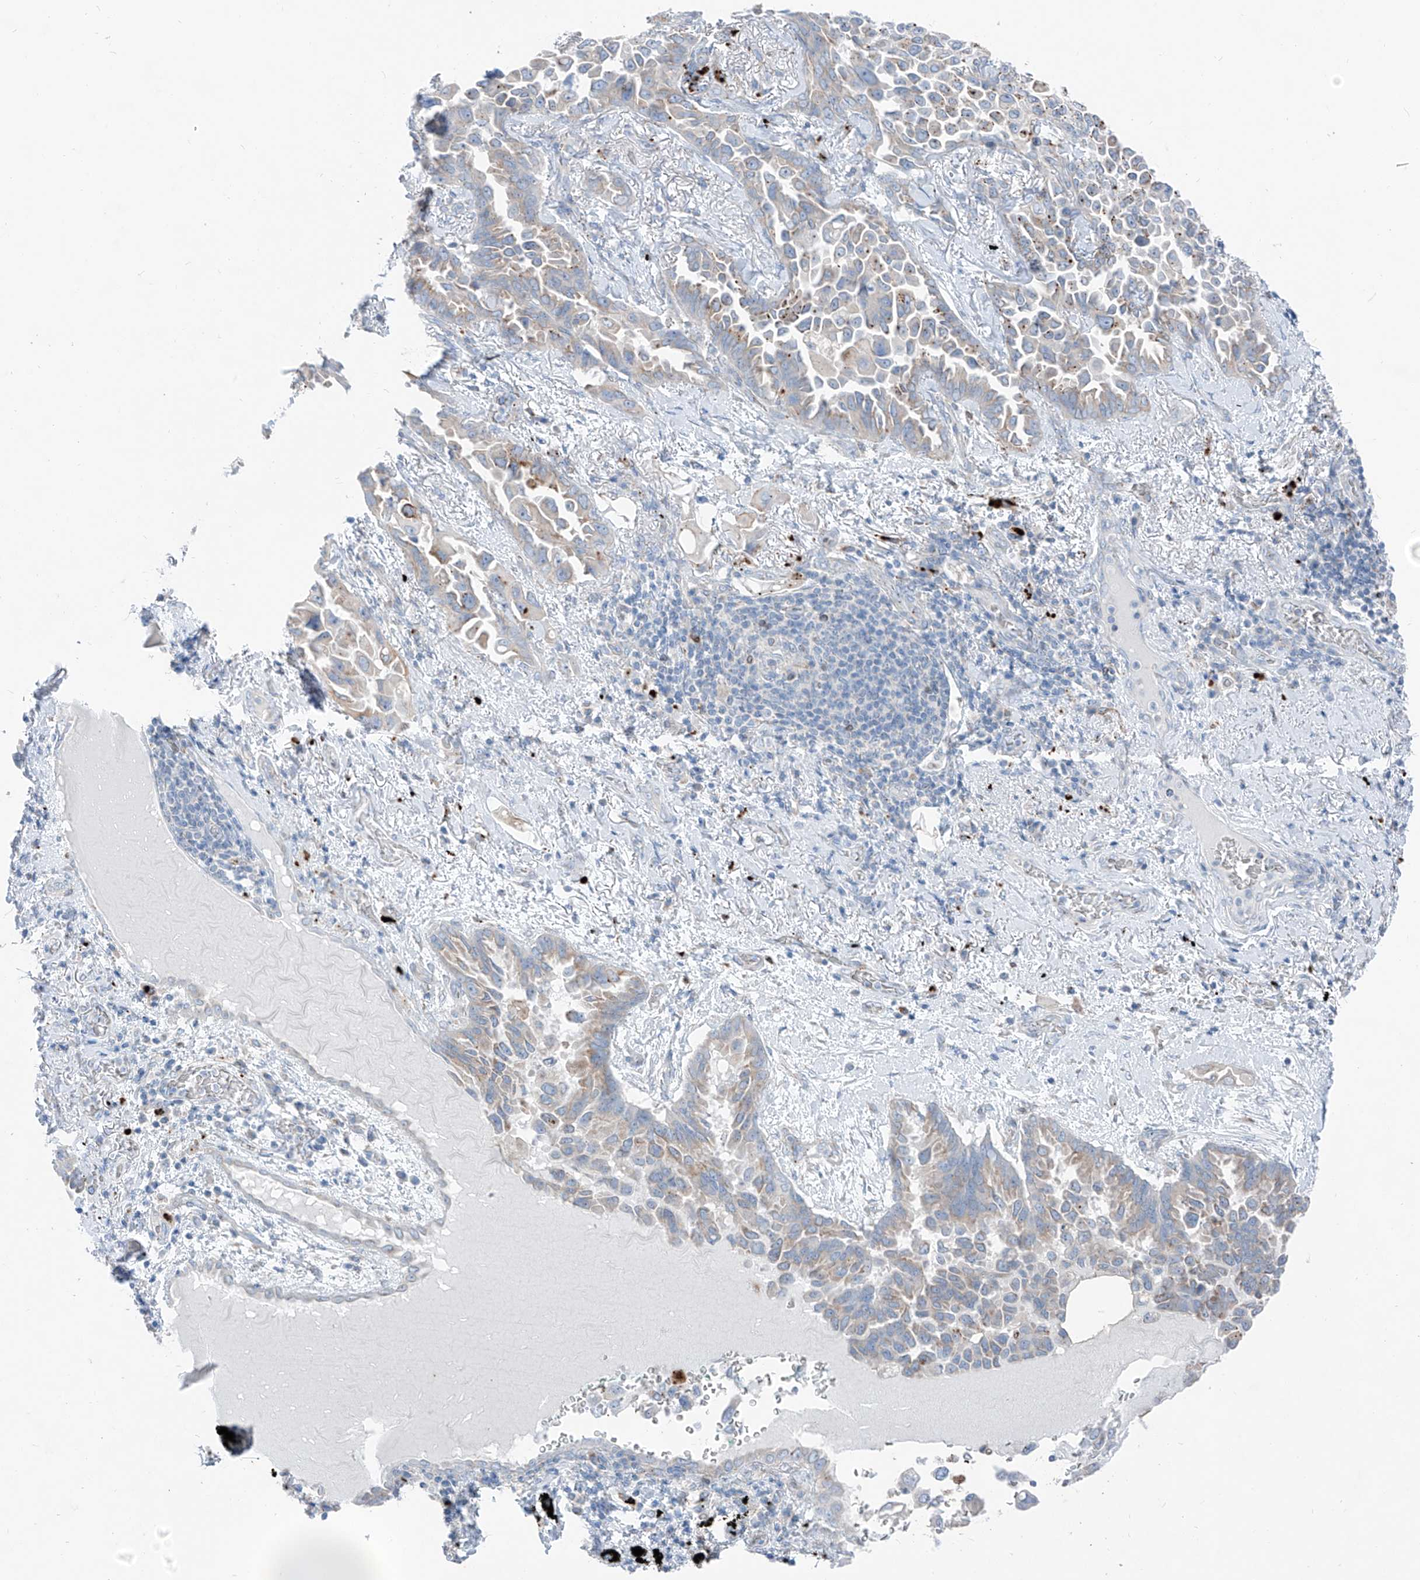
{"staining": {"intensity": "weak", "quantity": "<25%", "location": "cytoplasmic/membranous"}, "tissue": "lung cancer", "cell_type": "Tumor cells", "image_type": "cancer", "snomed": [{"axis": "morphology", "description": "Adenocarcinoma, NOS"}, {"axis": "topography", "description": "Lung"}], "caption": "This is an IHC micrograph of human lung cancer (adenocarcinoma). There is no staining in tumor cells.", "gene": "GPR137C", "patient": {"sex": "female", "age": 67}}